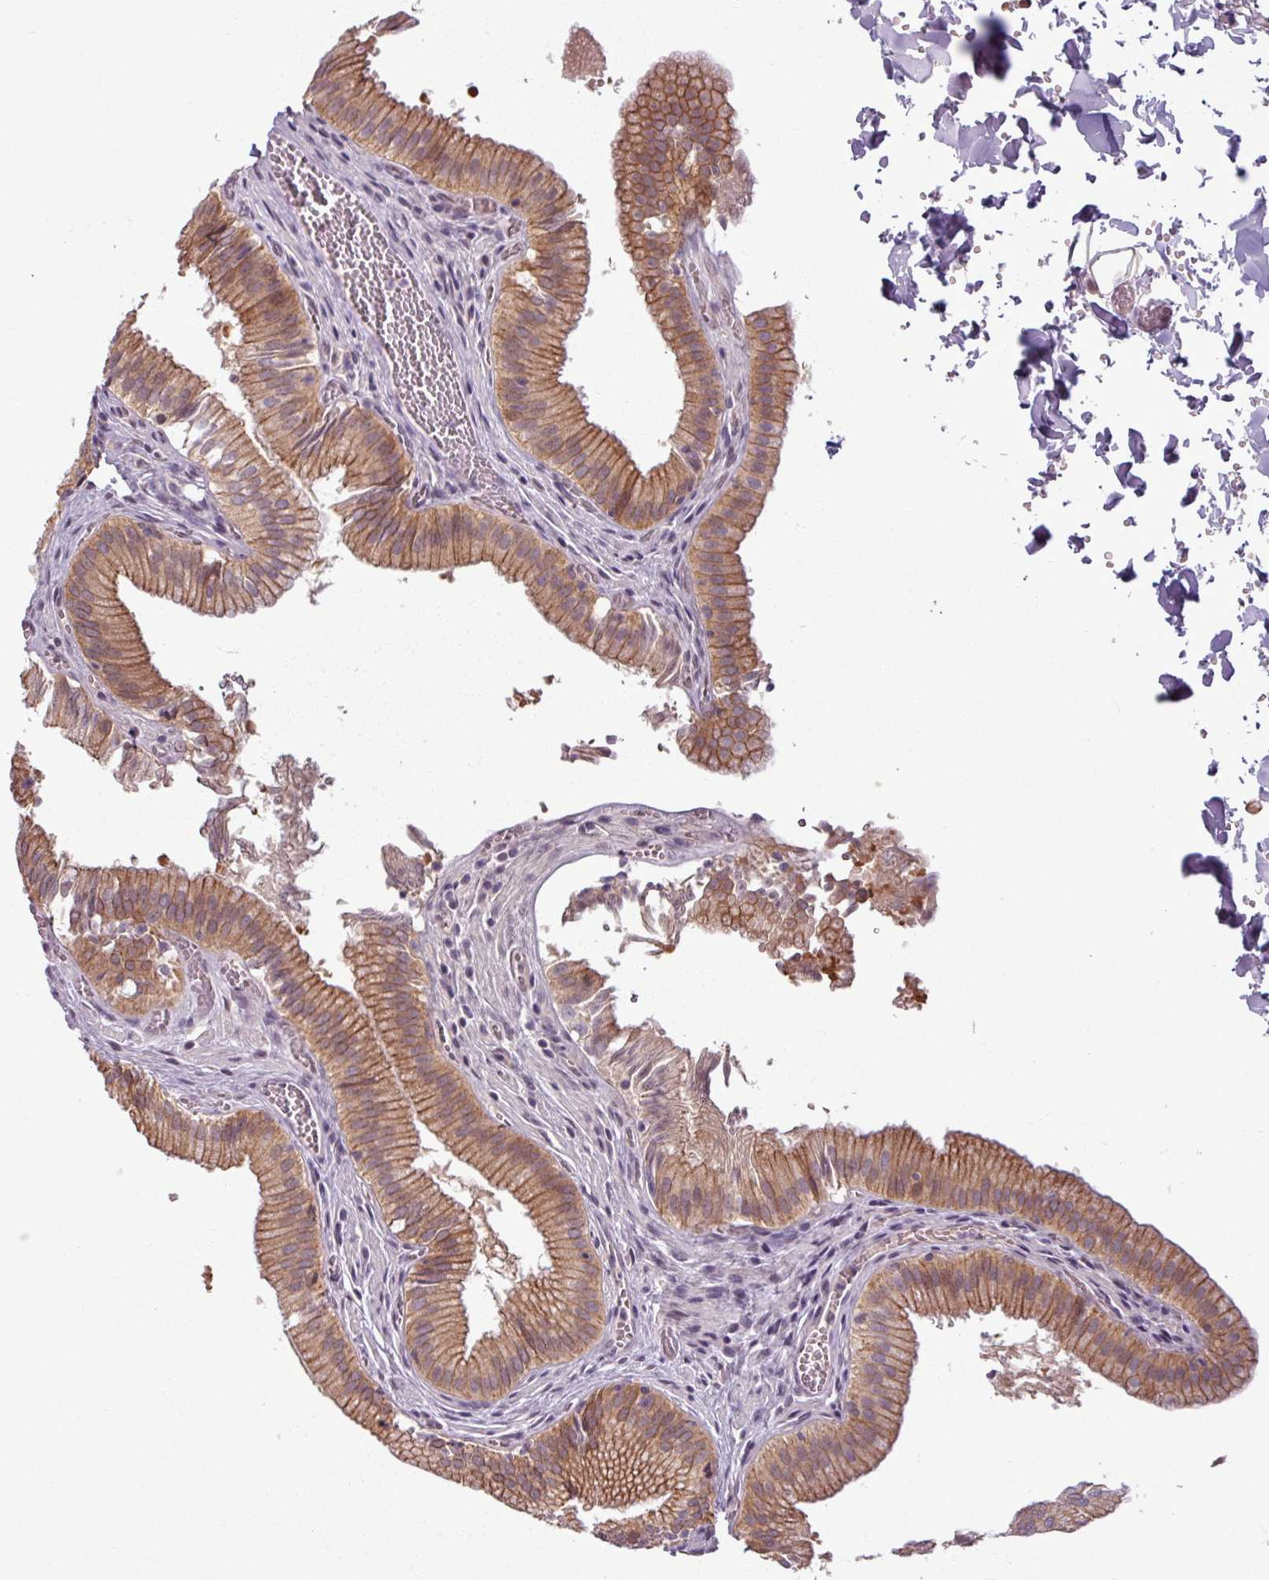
{"staining": {"intensity": "moderate", "quantity": ">75%", "location": "cytoplasmic/membranous"}, "tissue": "gallbladder", "cell_type": "Glandular cells", "image_type": "normal", "snomed": [{"axis": "morphology", "description": "Normal tissue, NOS"}, {"axis": "topography", "description": "Gallbladder"}, {"axis": "topography", "description": "Peripheral nerve tissue"}], "caption": "Unremarkable gallbladder was stained to show a protein in brown. There is medium levels of moderate cytoplasmic/membranous staining in approximately >75% of glandular cells. (DAB IHC with brightfield microscopy, high magnification).", "gene": "PNMA6A", "patient": {"sex": "male", "age": 17}}